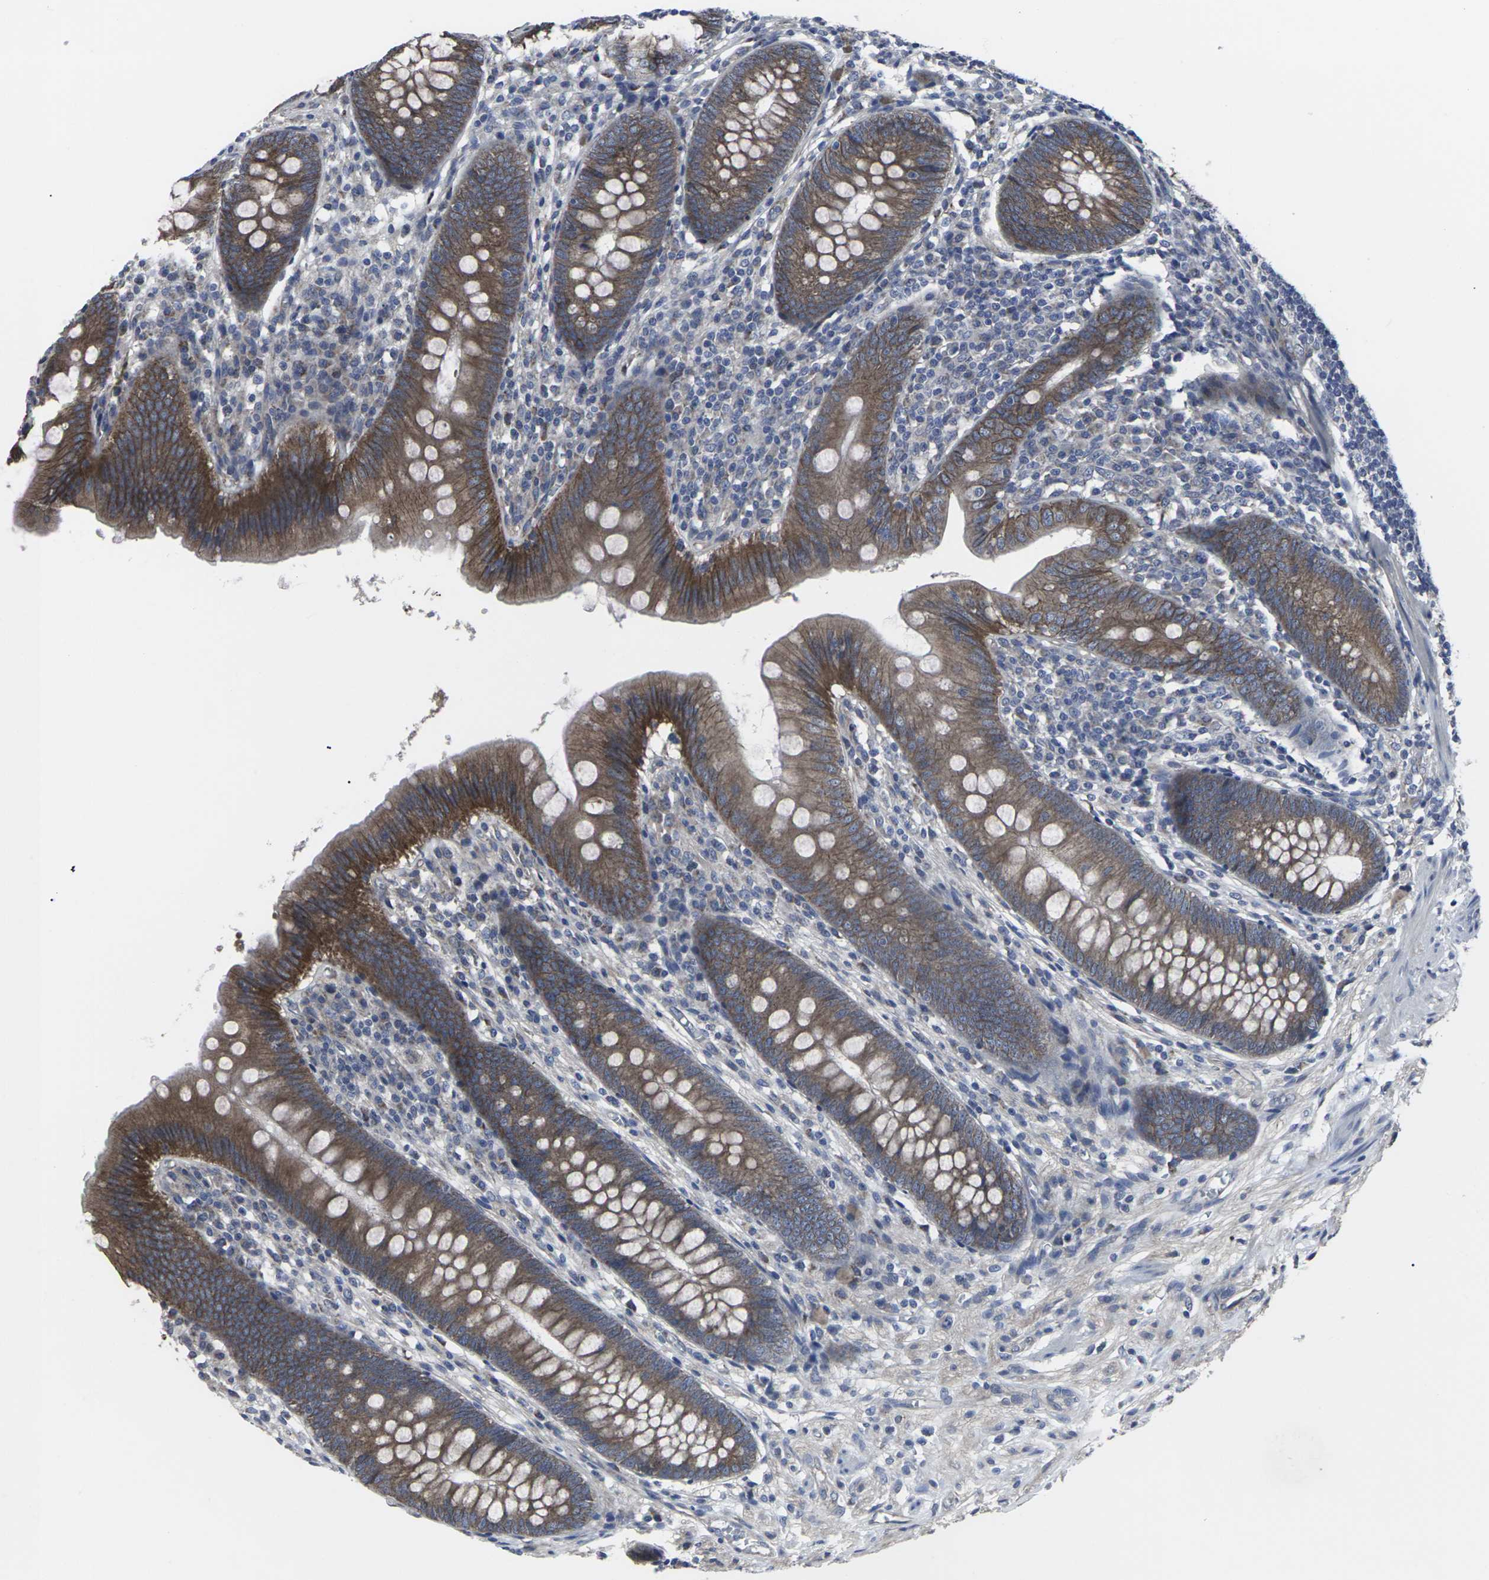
{"staining": {"intensity": "strong", "quantity": ">75%", "location": "cytoplasmic/membranous"}, "tissue": "appendix", "cell_type": "Glandular cells", "image_type": "normal", "snomed": [{"axis": "morphology", "description": "Normal tissue, NOS"}, {"axis": "topography", "description": "Appendix"}], "caption": "This is a histology image of IHC staining of benign appendix, which shows strong expression in the cytoplasmic/membranous of glandular cells.", "gene": "MAPKAPK2", "patient": {"sex": "male", "age": 56}}